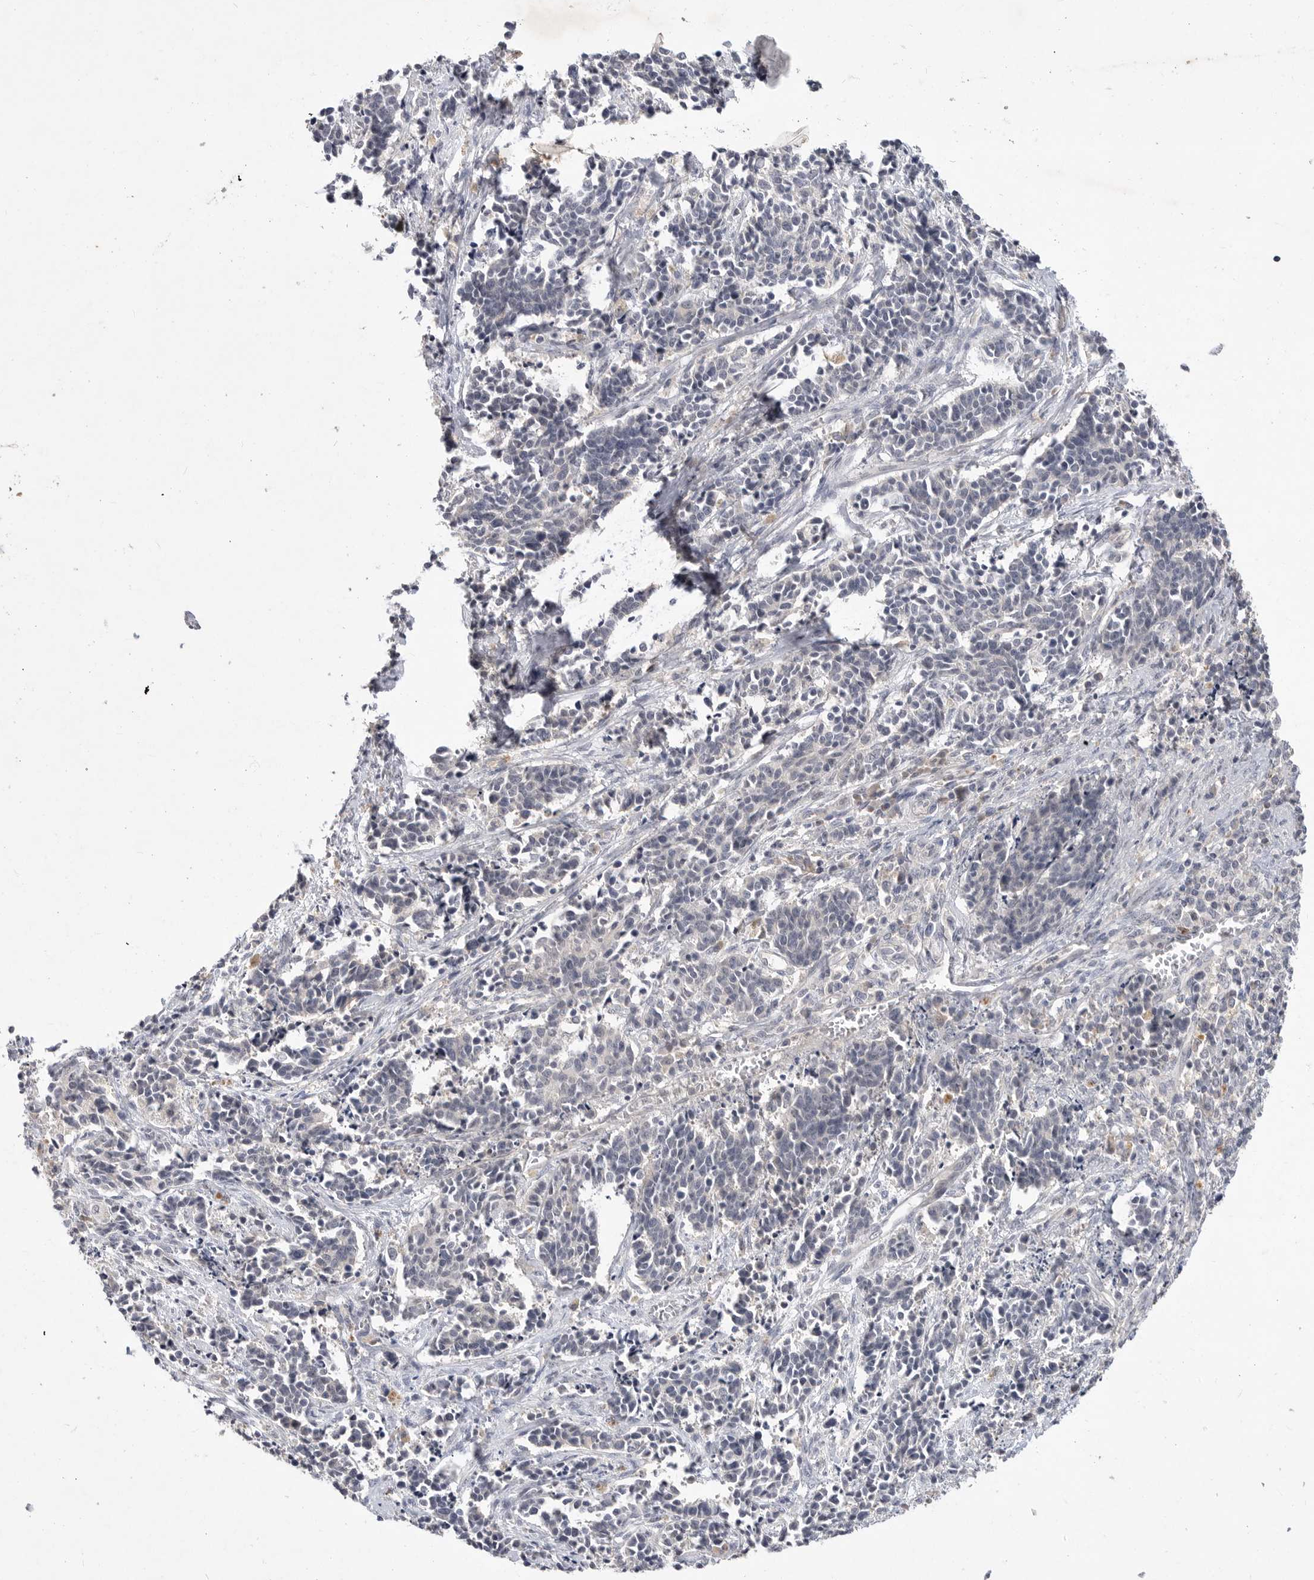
{"staining": {"intensity": "negative", "quantity": "none", "location": "none"}, "tissue": "cervical cancer", "cell_type": "Tumor cells", "image_type": "cancer", "snomed": [{"axis": "morphology", "description": "Normal tissue, NOS"}, {"axis": "morphology", "description": "Squamous cell carcinoma, NOS"}, {"axis": "topography", "description": "Cervix"}], "caption": "The image reveals no staining of tumor cells in cervical cancer (squamous cell carcinoma).", "gene": "ITGAD", "patient": {"sex": "female", "age": 35}}